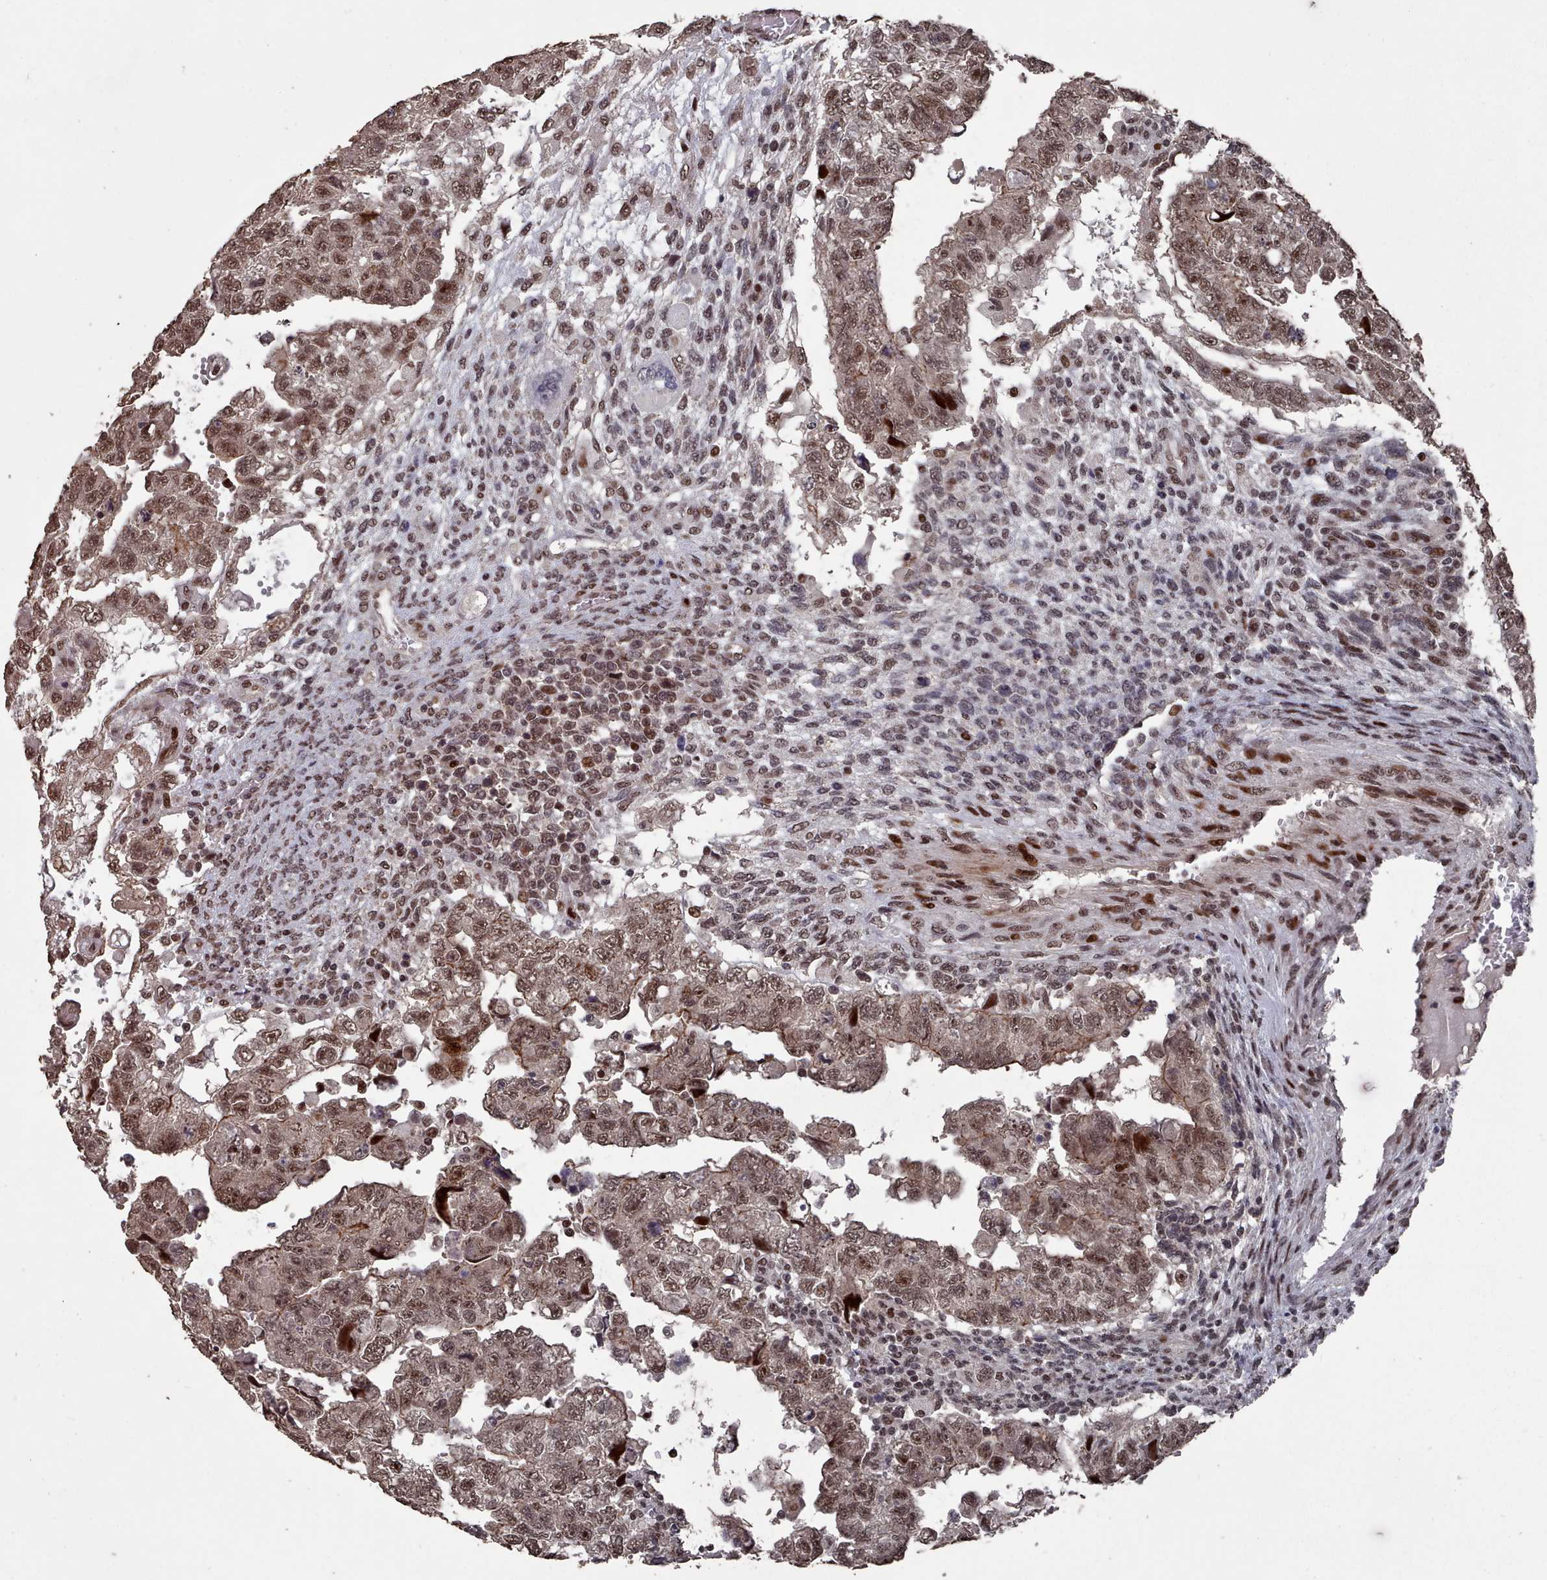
{"staining": {"intensity": "moderate", "quantity": ">75%", "location": "nuclear"}, "tissue": "testis cancer", "cell_type": "Tumor cells", "image_type": "cancer", "snomed": [{"axis": "morphology", "description": "Carcinoma, Embryonal, NOS"}, {"axis": "topography", "description": "Testis"}], "caption": "Immunohistochemistry (IHC) of human testis embryonal carcinoma reveals medium levels of moderate nuclear staining in about >75% of tumor cells. (DAB (3,3'-diaminobenzidine) IHC, brown staining for protein, blue staining for nuclei).", "gene": "PNRC2", "patient": {"sex": "male", "age": 36}}